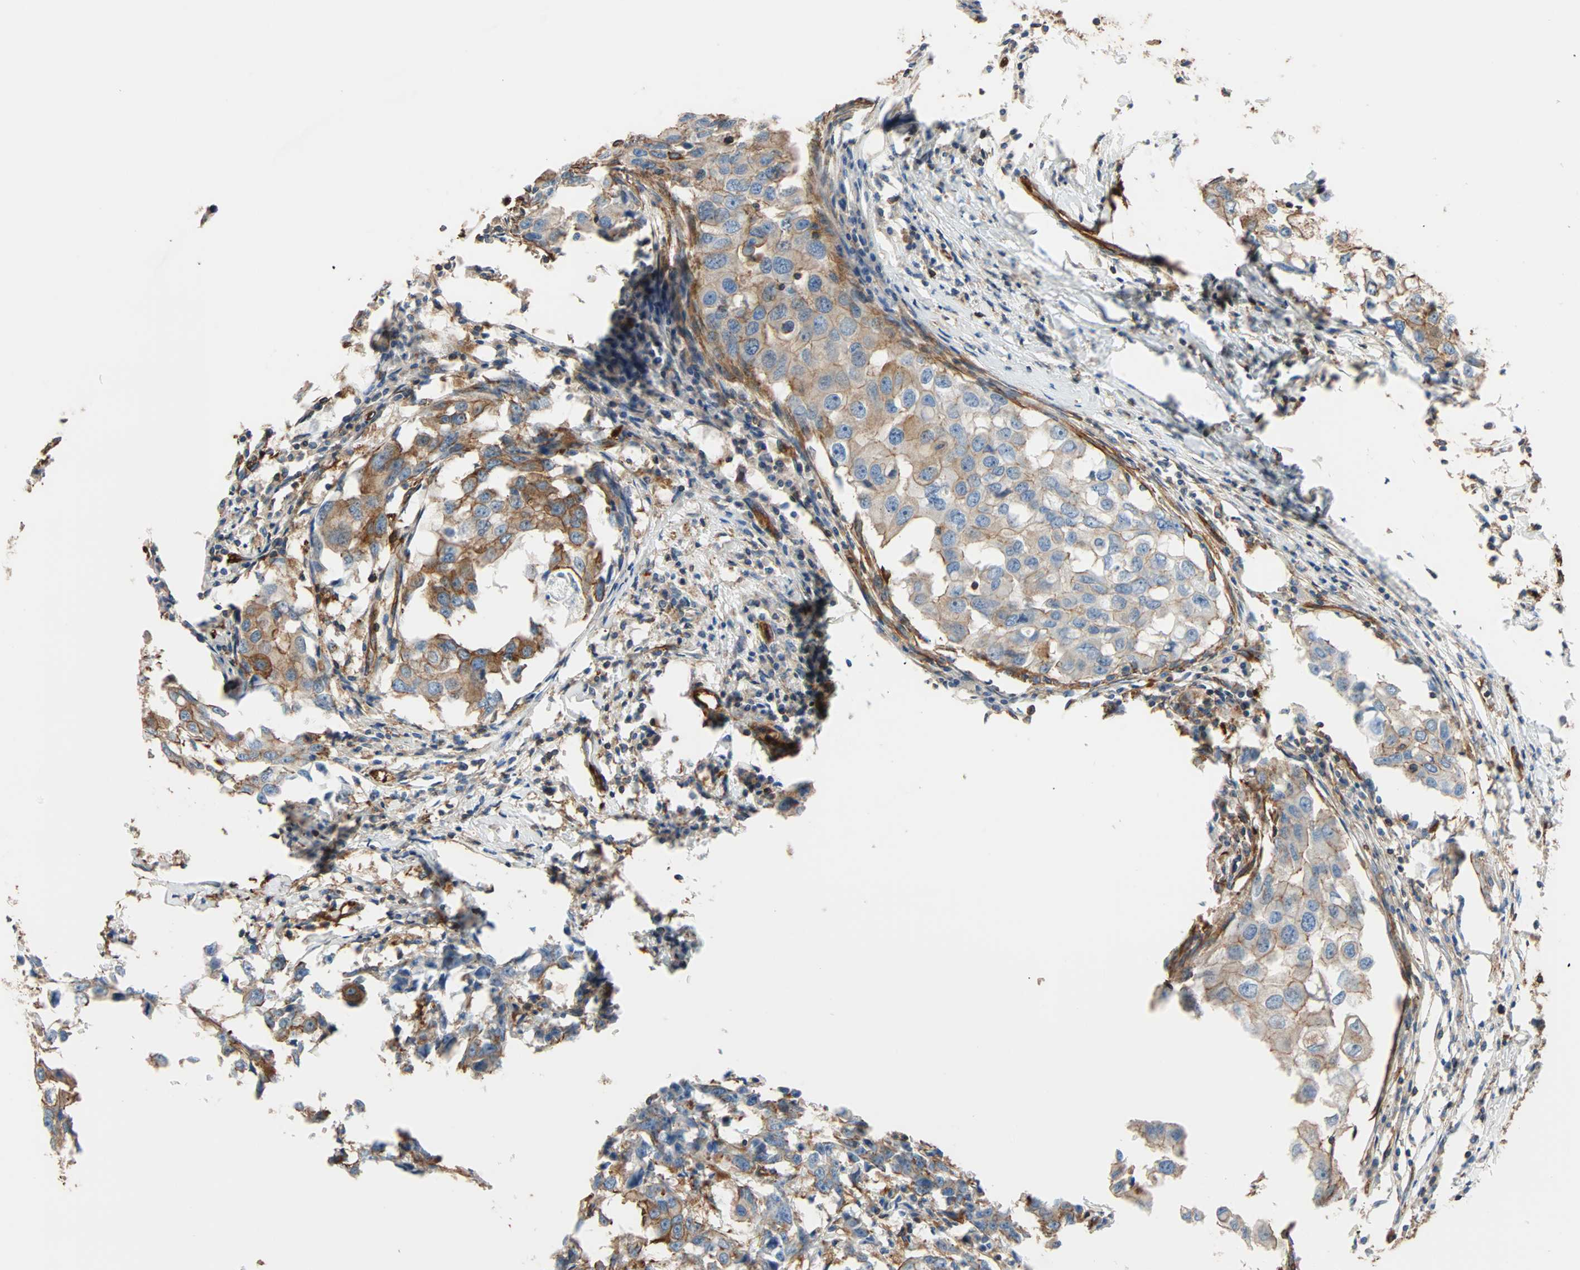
{"staining": {"intensity": "moderate", "quantity": ">75%", "location": "cytoplasmic/membranous"}, "tissue": "breast cancer", "cell_type": "Tumor cells", "image_type": "cancer", "snomed": [{"axis": "morphology", "description": "Duct carcinoma"}, {"axis": "topography", "description": "Breast"}], "caption": "The photomicrograph exhibits immunohistochemical staining of intraductal carcinoma (breast). There is moderate cytoplasmic/membranous staining is appreciated in approximately >75% of tumor cells.", "gene": "GALNT10", "patient": {"sex": "female", "age": 27}}